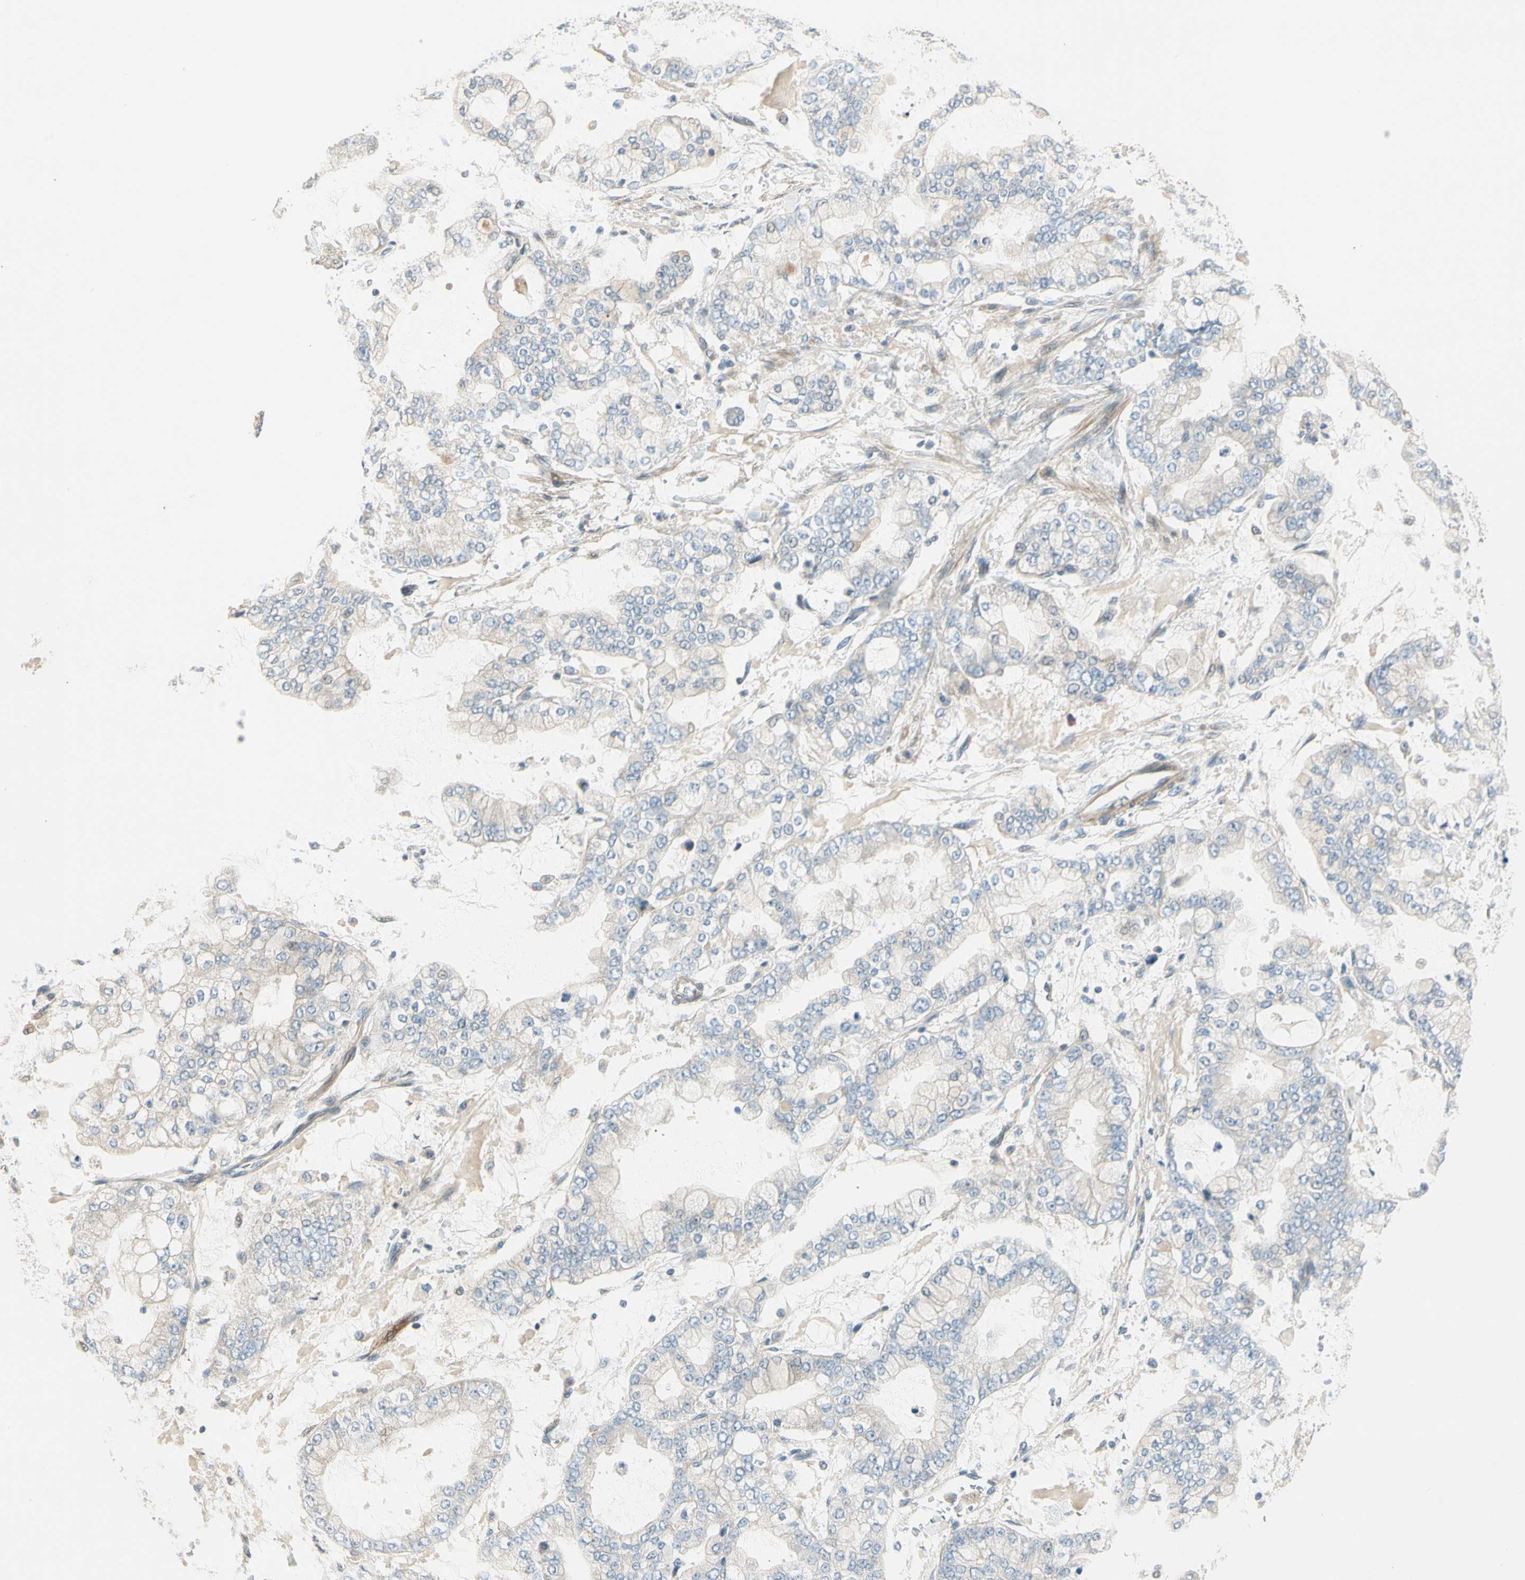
{"staining": {"intensity": "negative", "quantity": "none", "location": "none"}, "tissue": "stomach cancer", "cell_type": "Tumor cells", "image_type": "cancer", "snomed": [{"axis": "morphology", "description": "Normal tissue, NOS"}, {"axis": "morphology", "description": "Adenocarcinoma, NOS"}, {"axis": "topography", "description": "Stomach, upper"}, {"axis": "topography", "description": "Stomach"}], "caption": "This photomicrograph is of adenocarcinoma (stomach) stained with IHC to label a protein in brown with the nuclei are counter-stained blue. There is no positivity in tumor cells.", "gene": "ADGRA3", "patient": {"sex": "male", "age": 76}}